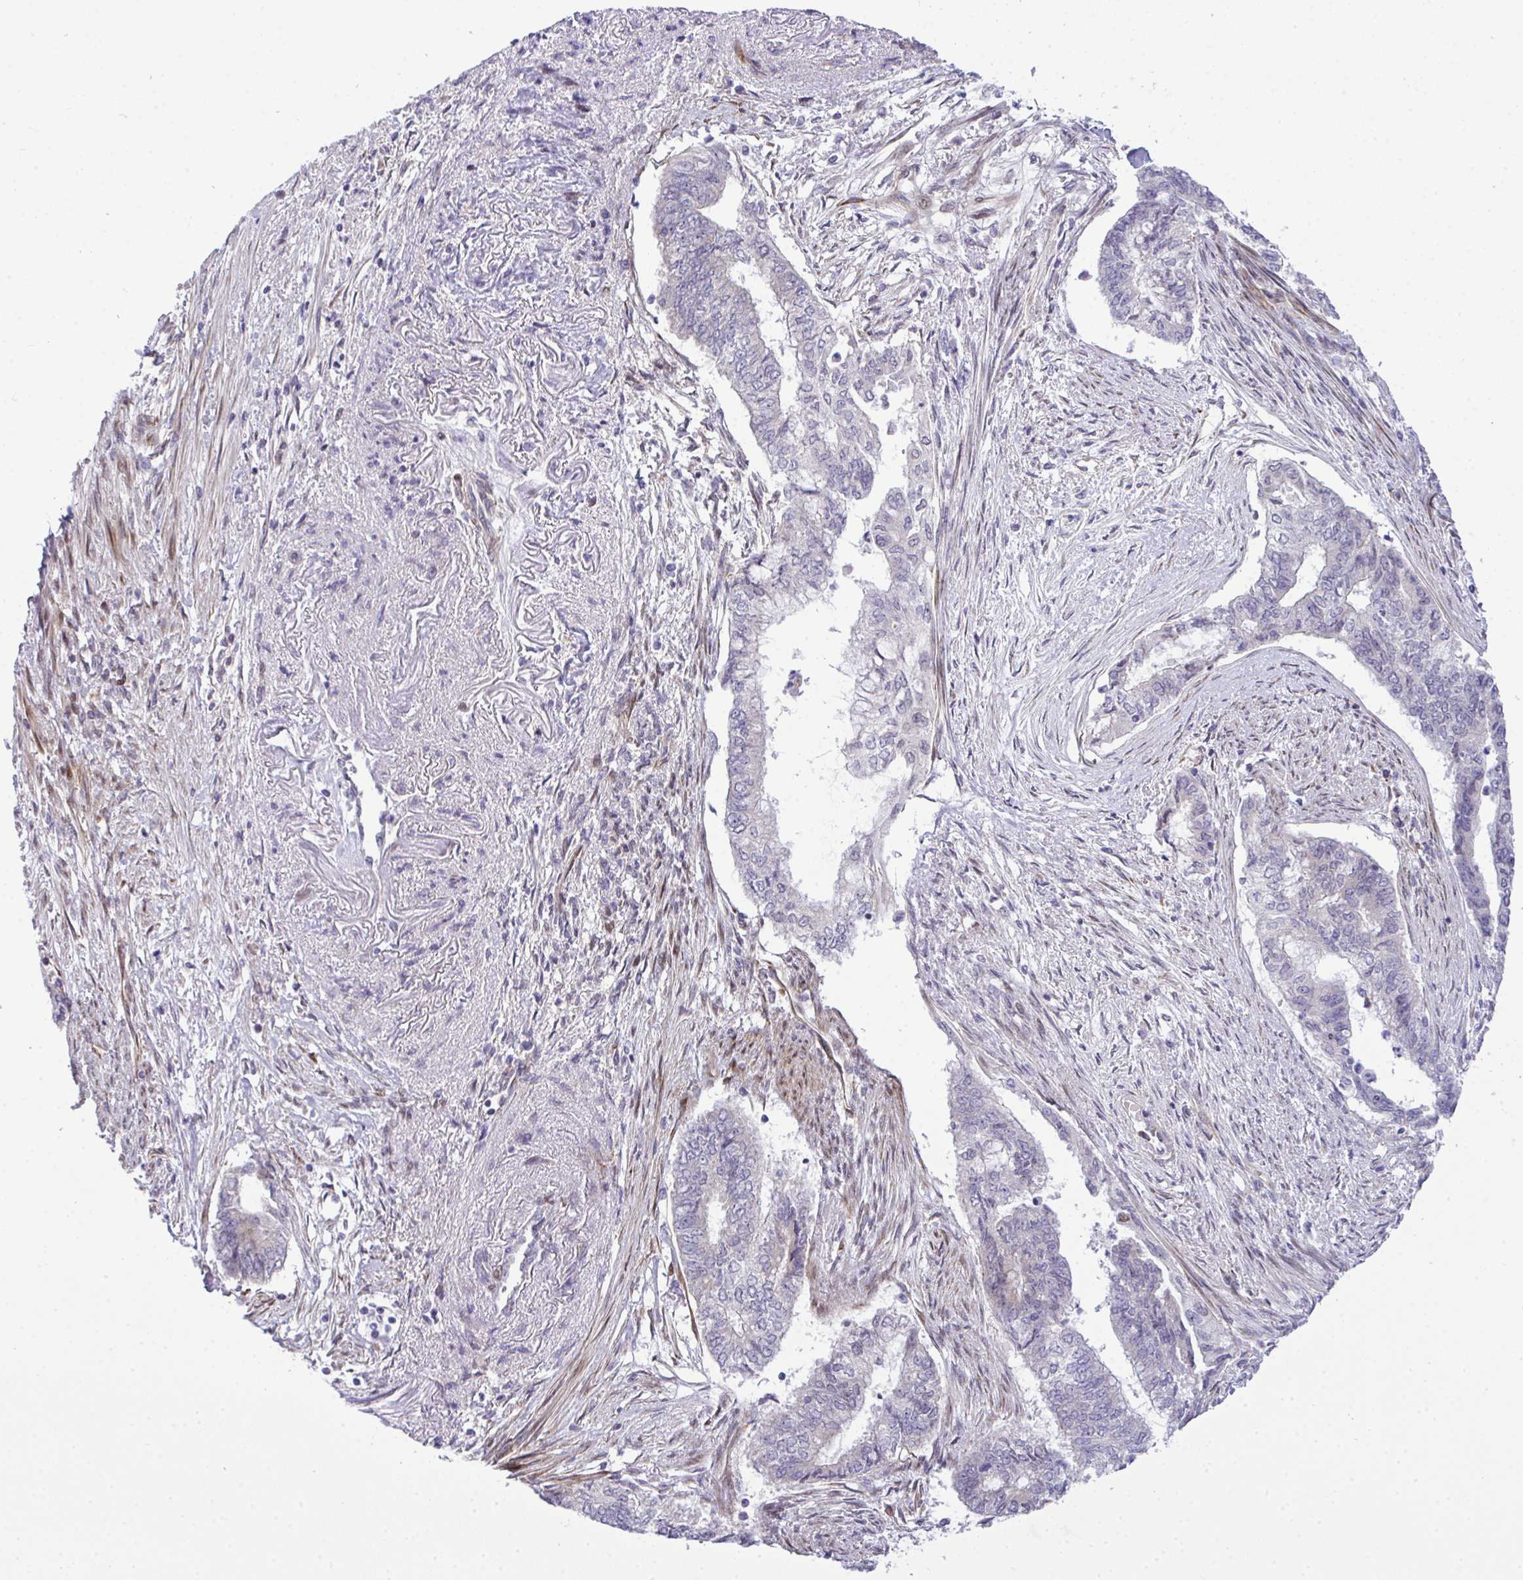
{"staining": {"intensity": "negative", "quantity": "none", "location": "none"}, "tissue": "endometrial cancer", "cell_type": "Tumor cells", "image_type": "cancer", "snomed": [{"axis": "morphology", "description": "Adenocarcinoma, NOS"}, {"axis": "topography", "description": "Endometrium"}], "caption": "Immunohistochemistry (IHC) histopathology image of neoplastic tissue: human adenocarcinoma (endometrial) stained with DAB (3,3'-diaminobenzidine) exhibits no significant protein positivity in tumor cells.", "gene": "CASTOR2", "patient": {"sex": "female", "age": 65}}